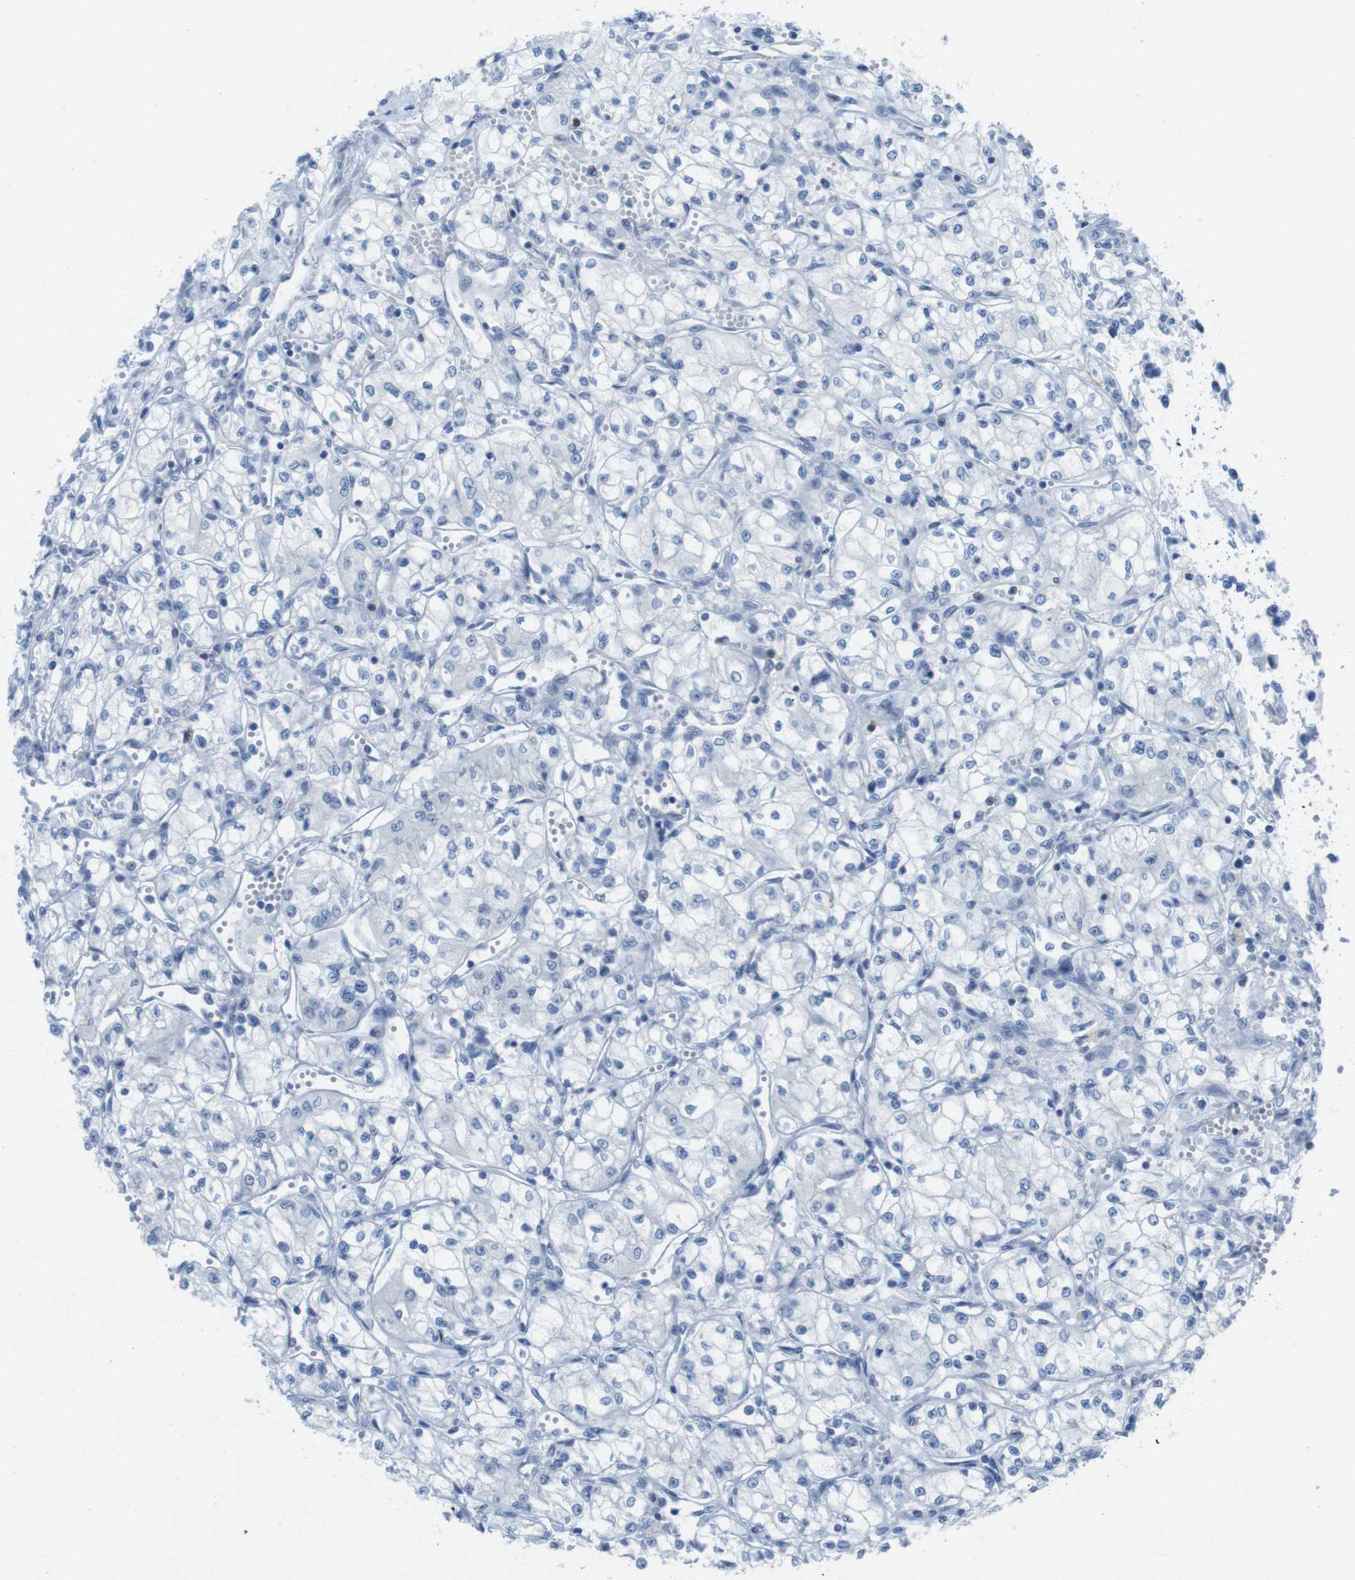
{"staining": {"intensity": "negative", "quantity": "none", "location": "none"}, "tissue": "renal cancer", "cell_type": "Tumor cells", "image_type": "cancer", "snomed": [{"axis": "morphology", "description": "Normal tissue, NOS"}, {"axis": "morphology", "description": "Adenocarcinoma, NOS"}, {"axis": "topography", "description": "Kidney"}], "caption": "Tumor cells are negative for protein expression in human renal cancer.", "gene": "CD5", "patient": {"sex": "male", "age": 59}}